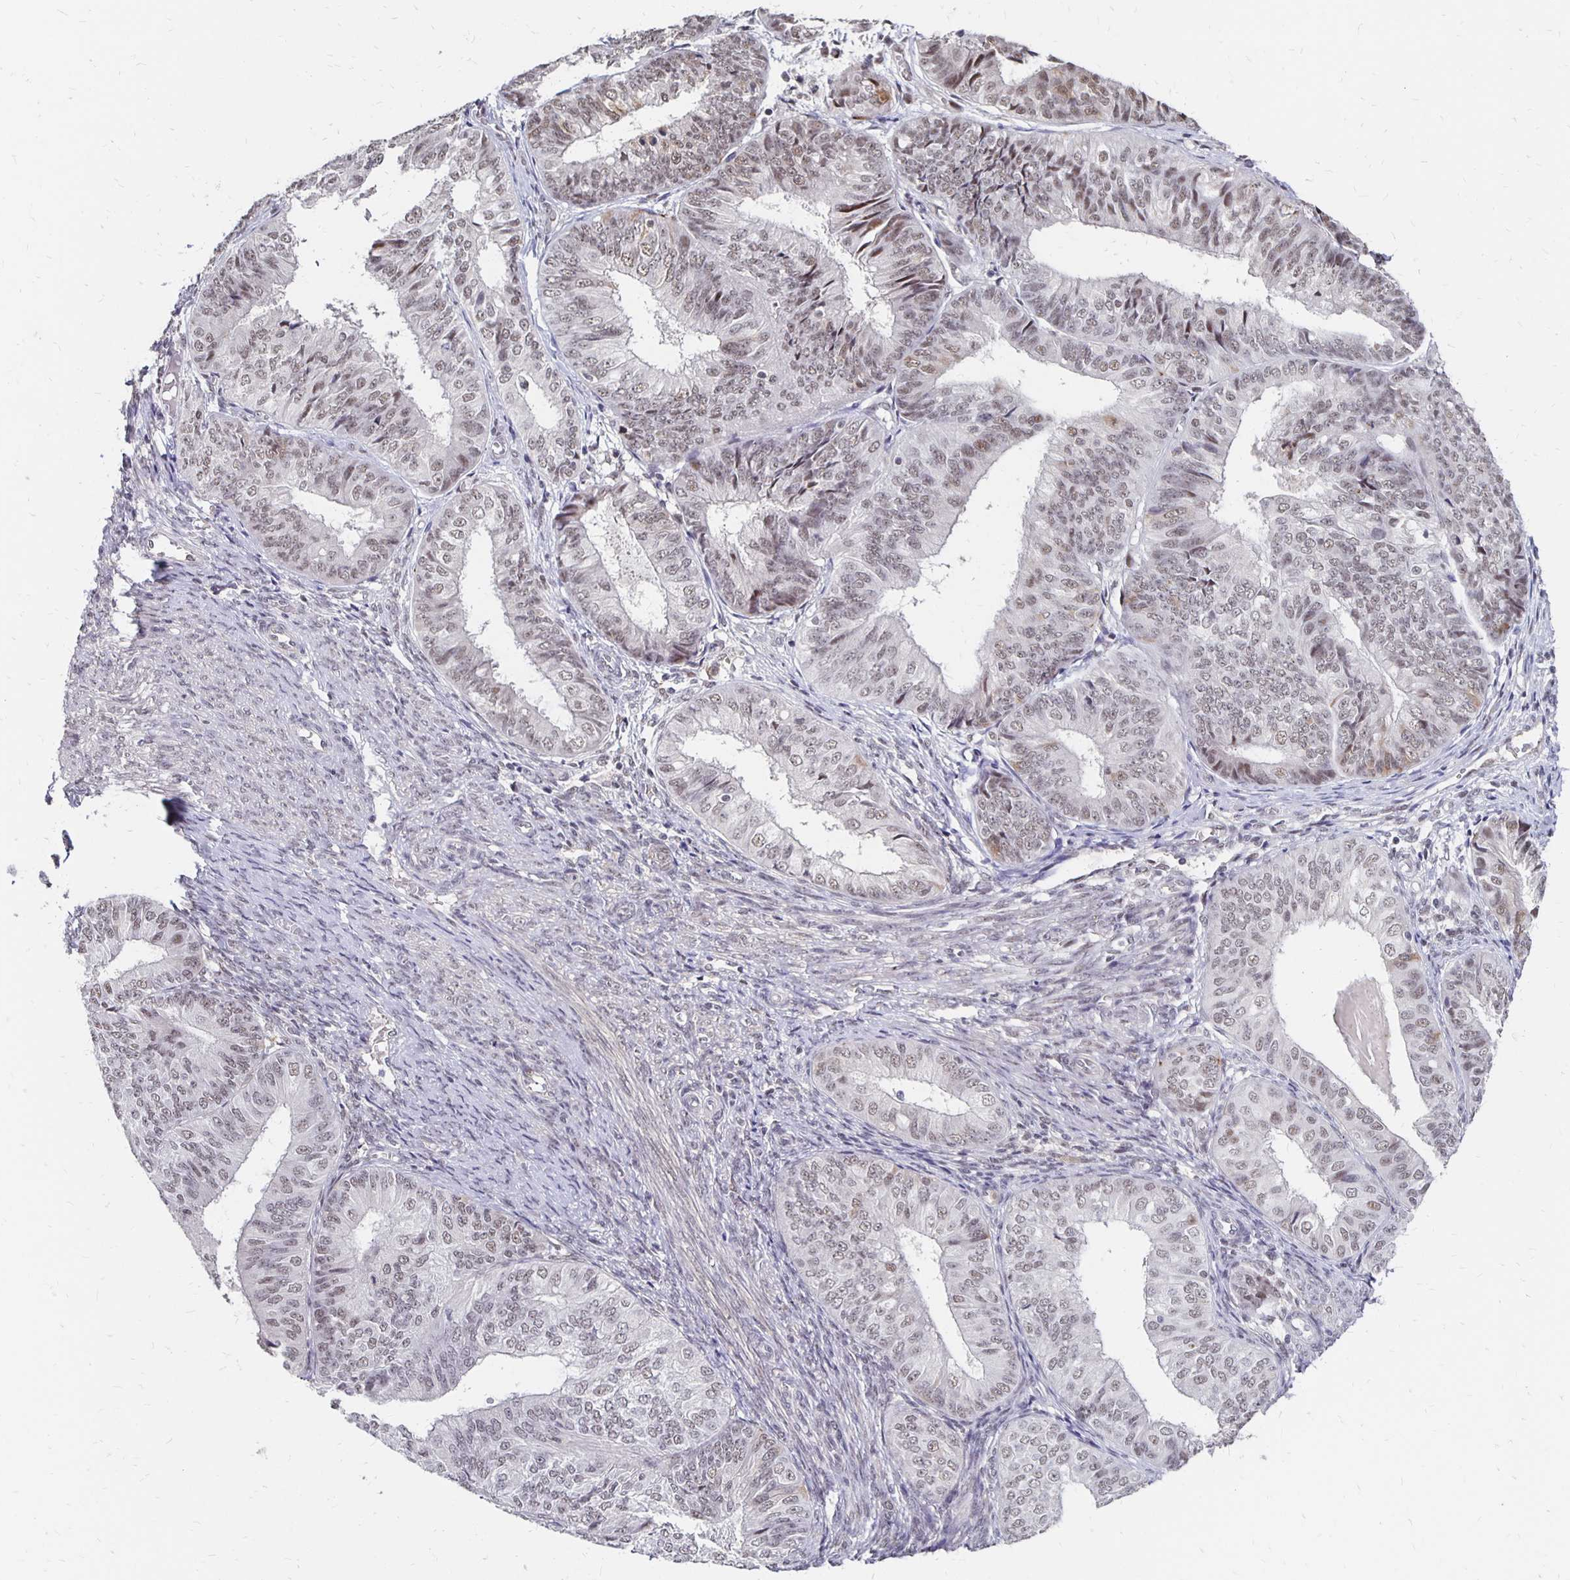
{"staining": {"intensity": "weak", "quantity": "25%-75%", "location": "nuclear"}, "tissue": "endometrial cancer", "cell_type": "Tumor cells", "image_type": "cancer", "snomed": [{"axis": "morphology", "description": "Adenocarcinoma, NOS"}, {"axis": "topography", "description": "Endometrium"}], "caption": "Protein staining by immunohistochemistry (IHC) shows weak nuclear positivity in about 25%-75% of tumor cells in endometrial cancer. The staining was performed using DAB (3,3'-diaminobenzidine), with brown indicating positive protein expression. Nuclei are stained blue with hematoxylin.", "gene": "CLASRP", "patient": {"sex": "female", "age": 58}}